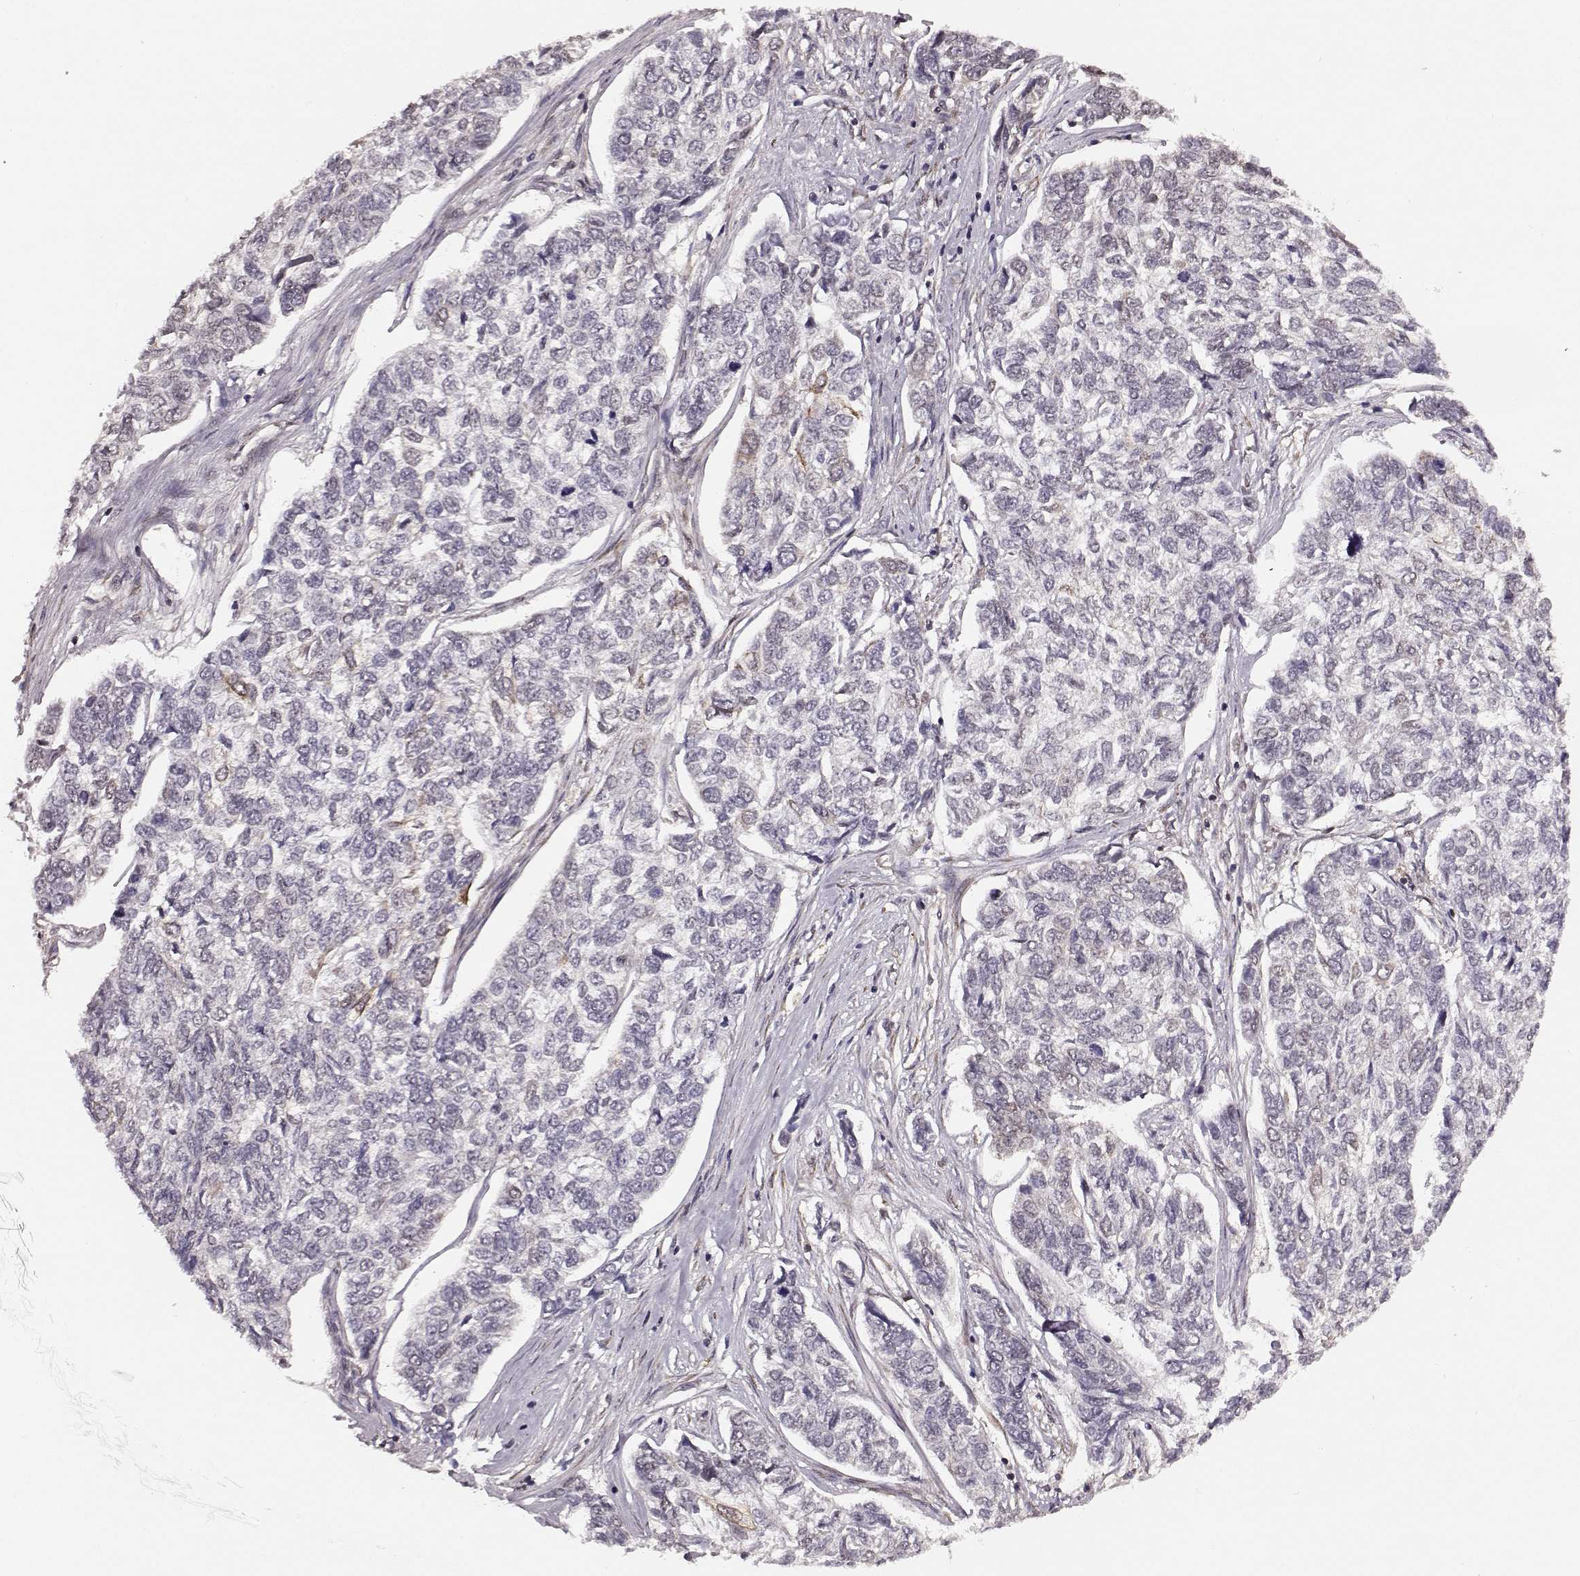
{"staining": {"intensity": "moderate", "quantity": "<25%", "location": "nuclear"}, "tissue": "skin cancer", "cell_type": "Tumor cells", "image_type": "cancer", "snomed": [{"axis": "morphology", "description": "Basal cell carcinoma"}, {"axis": "topography", "description": "Skin"}], "caption": "A histopathology image of human skin cancer stained for a protein displays moderate nuclear brown staining in tumor cells. (Brightfield microscopy of DAB IHC at high magnification).", "gene": "KLF6", "patient": {"sex": "female", "age": 65}}